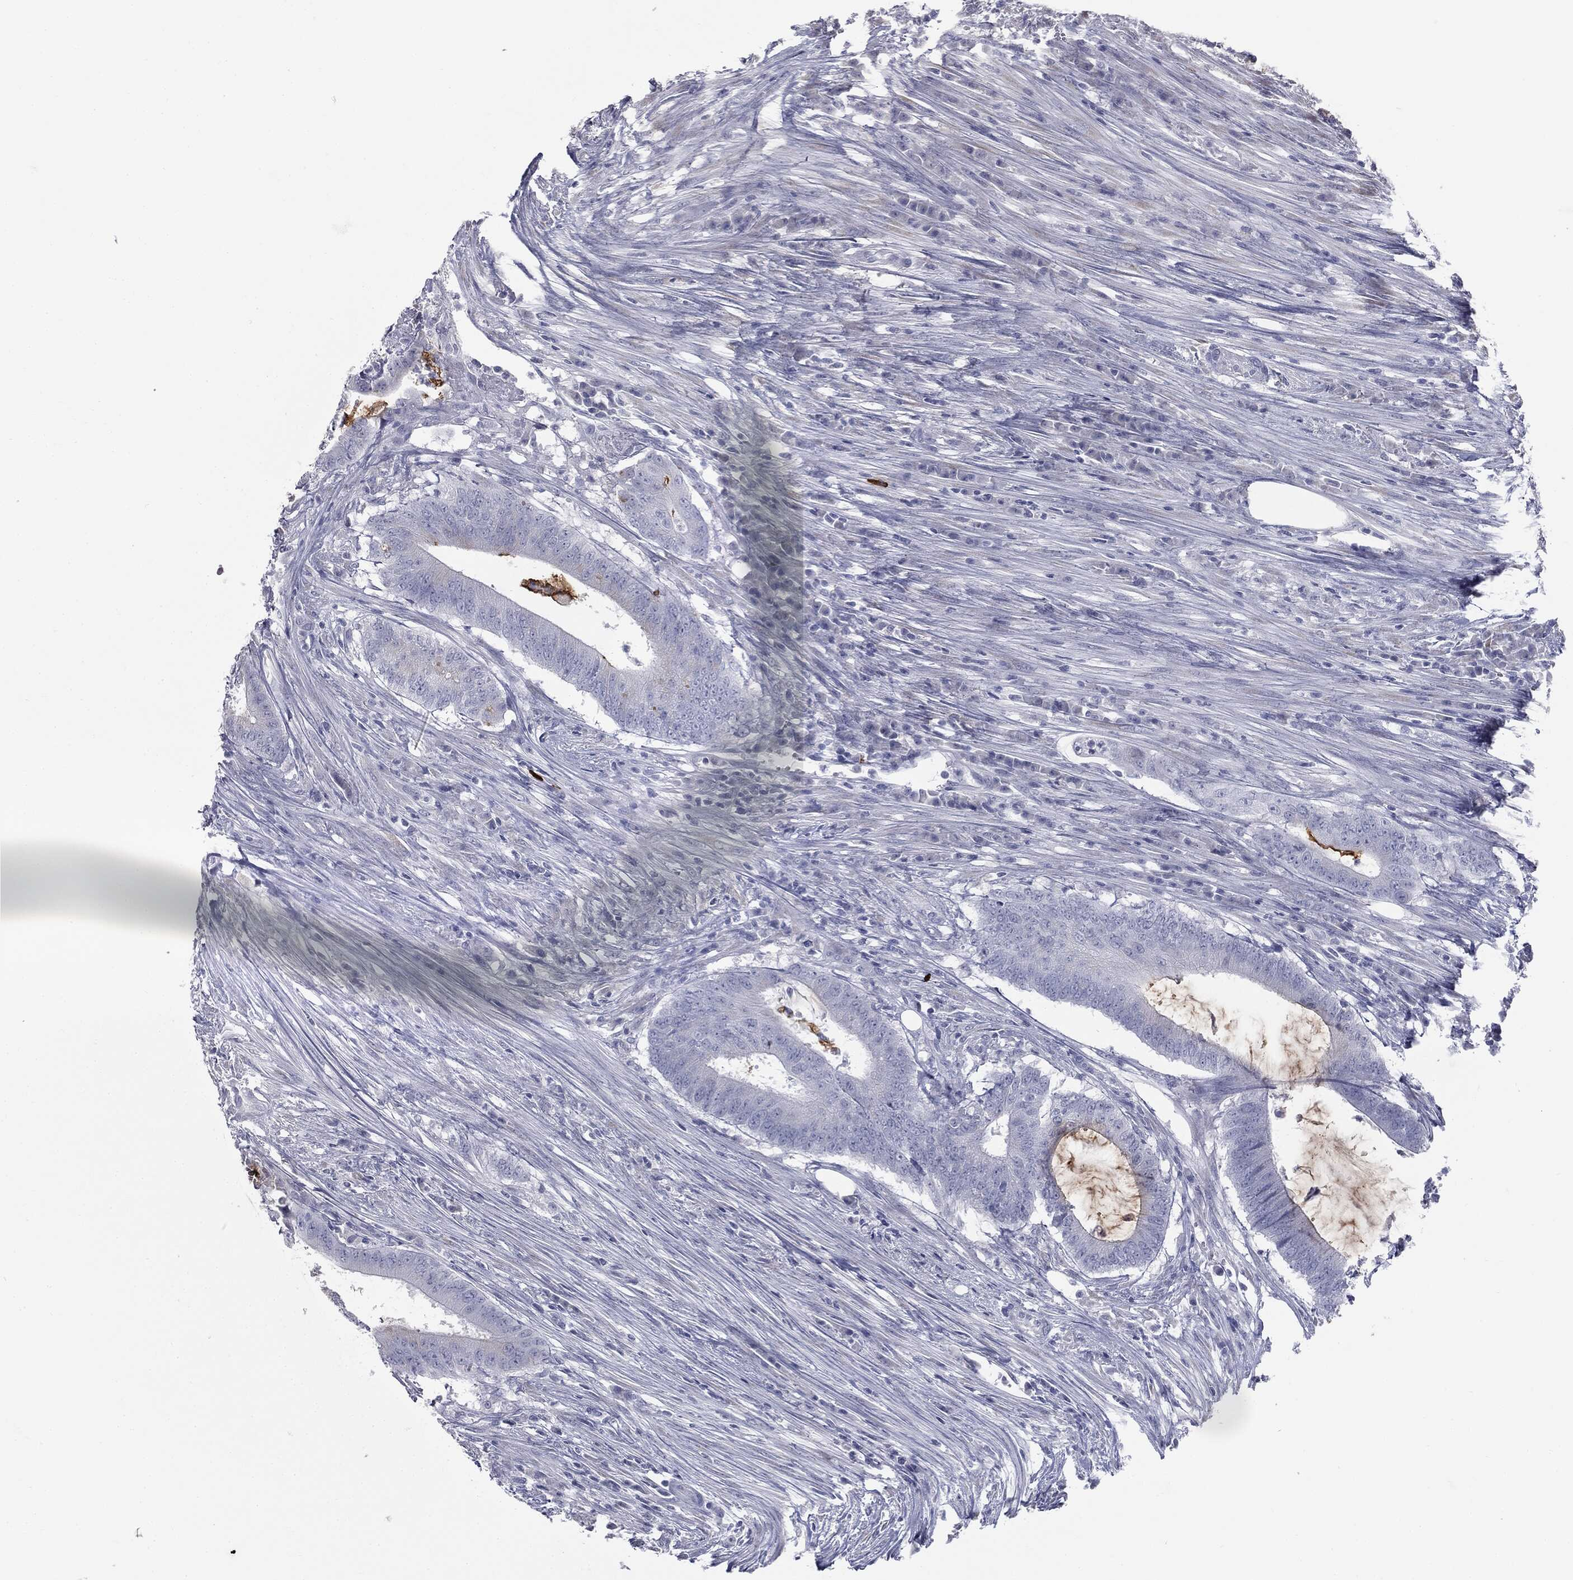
{"staining": {"intensity": "moderate", "quantity": "<25%", "location": "cytoplasmic/membranous"}, "tissue": "colorectal cancer", "cell_type": "Tumor cells", "image_type": "cancer", "snomed": [{"axis": "morphology", "description": "Adenocarcinoma, NOS"}, {"axis": "topography", "description": "Colon"}], "caption": "Tumor cells exhibit low levels of moderate cytoplasmic/membranous positivity in about <25% of cells in human colorectal cancer (adenocarcinoma).", "gene": "MUC5AC", "patient": {"sex": "female", "age": 43}}